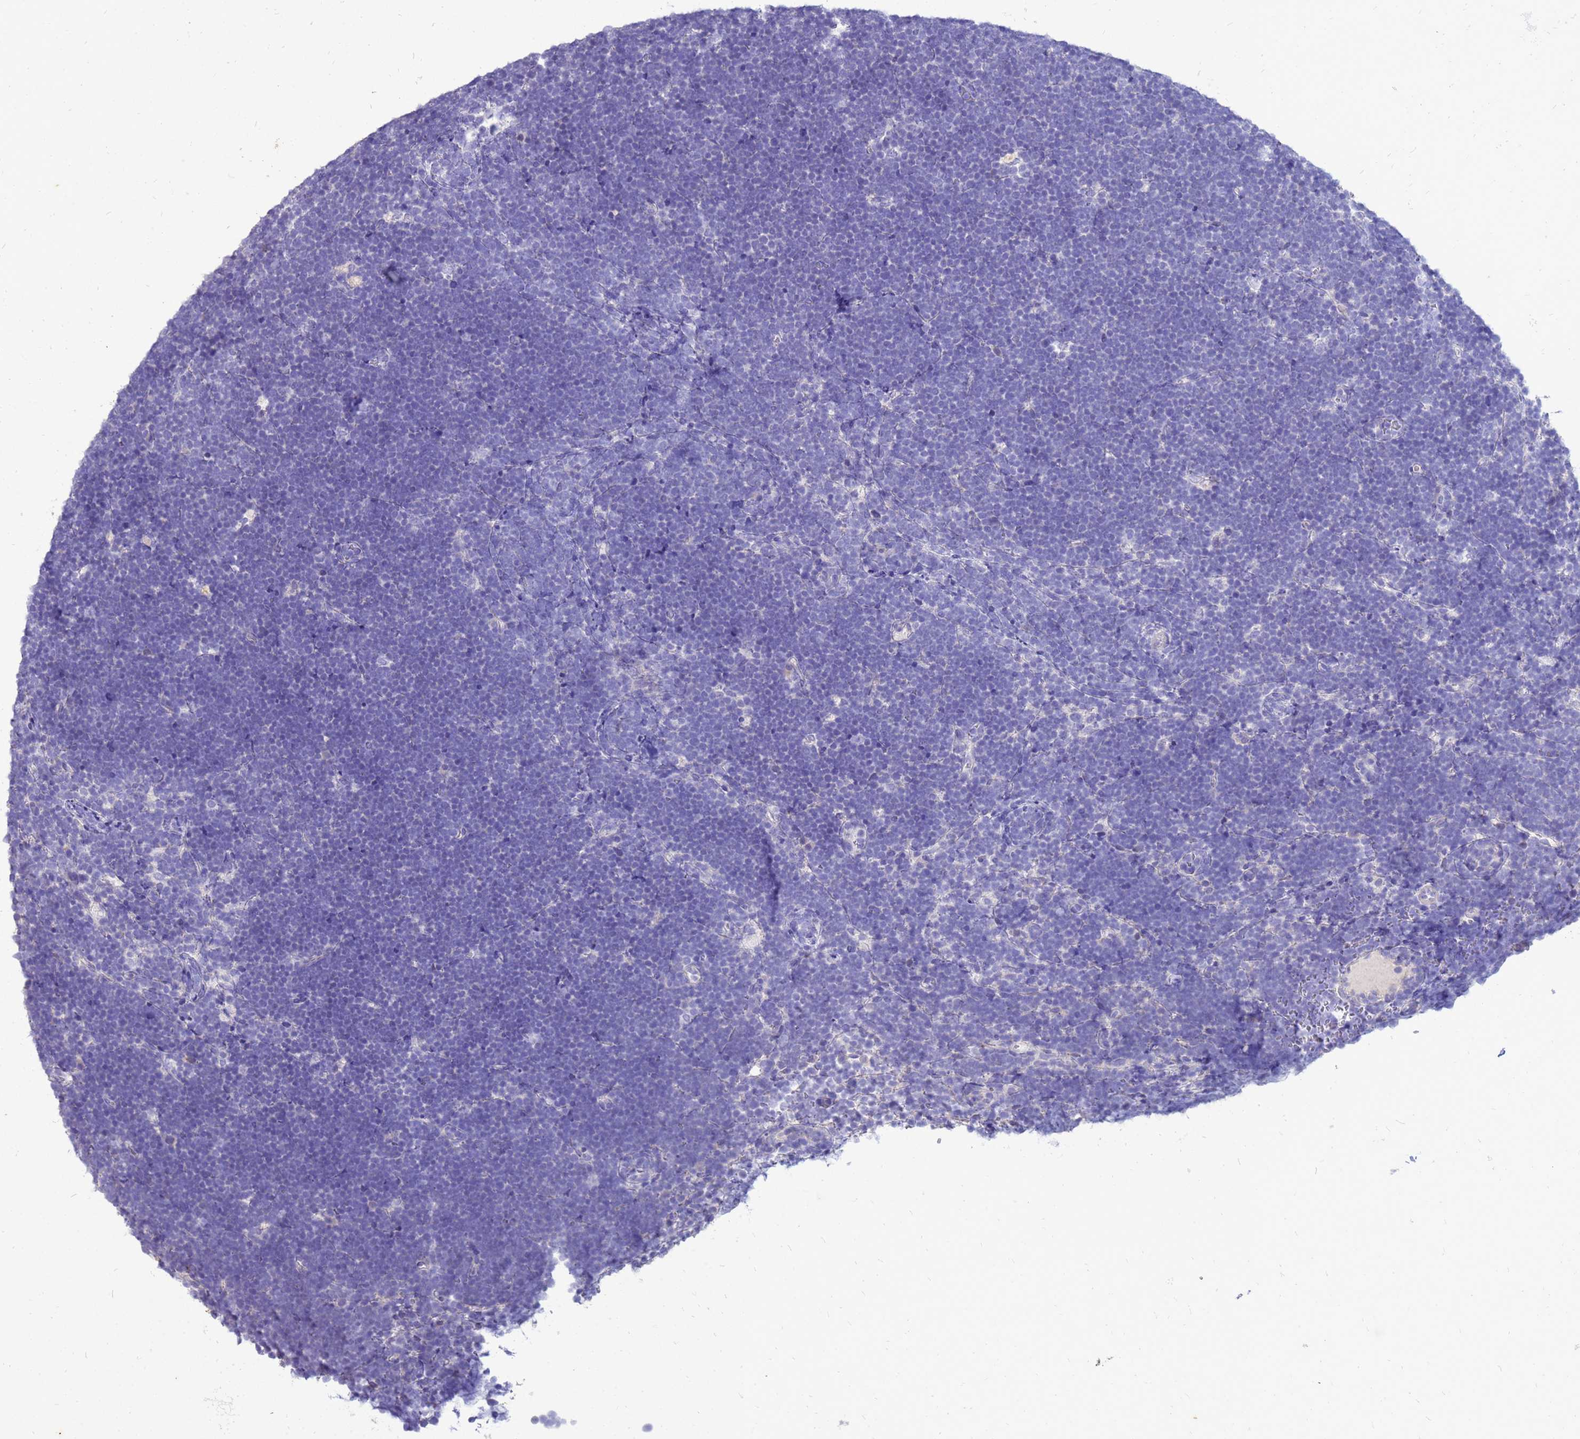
{"staining": {"intensity": "negative", "quantity": "none", "location": "none"}, "tissue": "lymphoma", "cell_type": "Tumor cells", "image_type": "cancer", "snomed": [{"axis": "morphology", "description": "Malignant lymphoma, non-Hodgkin's type, High grade"}, {"axis": "topography", "description": "Lymph node"}], "caption": "Human high-grade malignant lymphoma, non-Hodgkin's type stained for a protein using IHC exhibits no expression in tumor cells.", "gene": "AKR1C1", "patient": {"sex": "male", "age": 13}}